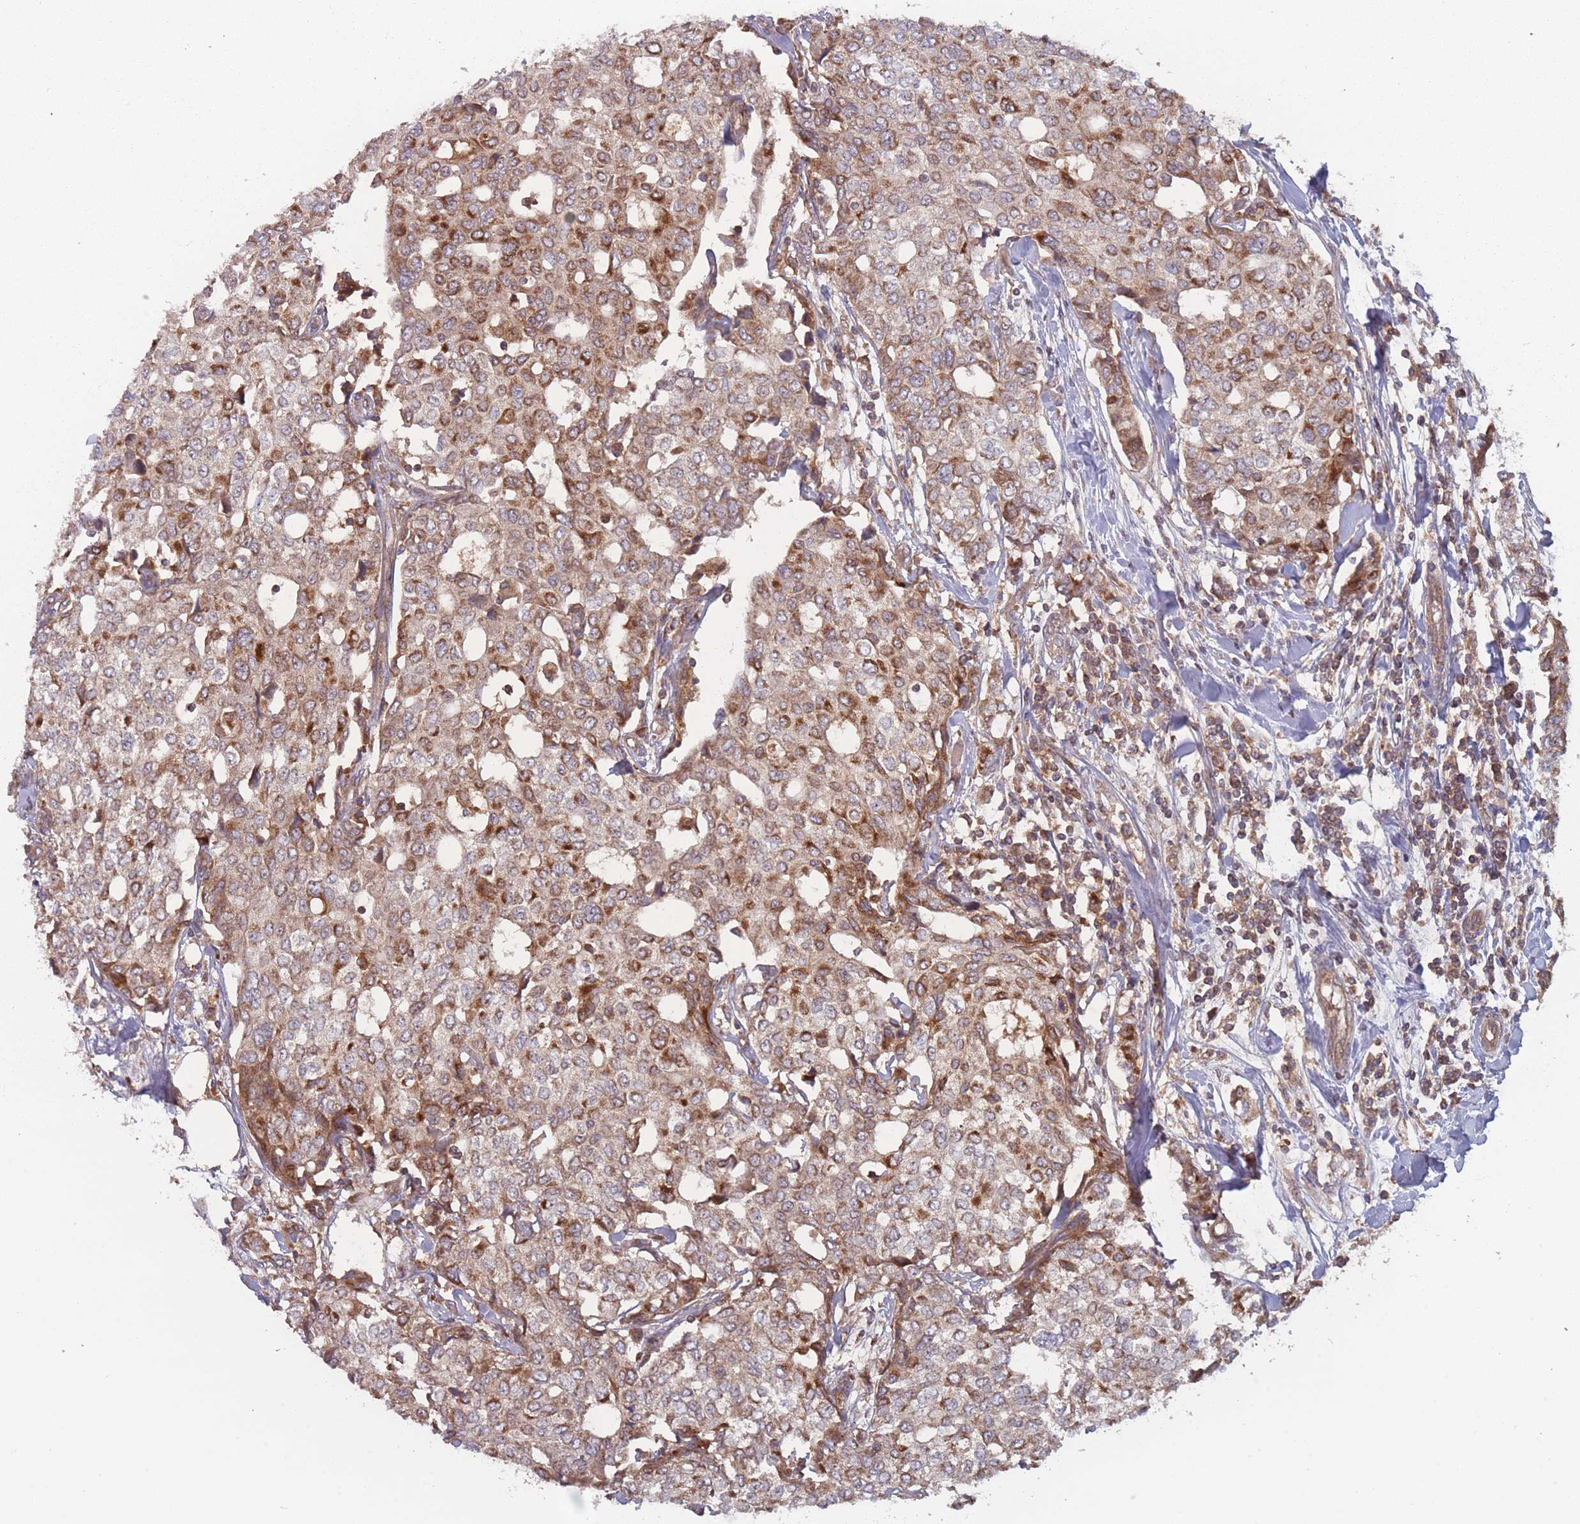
{"staining": {"intensity": "moderate", "quantity": ">75%", "location": "cytoplasmic/membranous"}, "tissue": "breast cancer", "cell_type": "Tumor cells", "image_type": "cancer", "snomed": [{"axis": "morphology", "description": "Lobular carcinoma"}, {"axis": "topography", "description": "Breast"}], "caption": "Immunohistochemistry micrograph of neoplastic tissue: human lobular carcinoma (breast) stained using immunohistochemistry reveals medium levels of moderate protein expression localized specifically in the cytoplasmic/membranous of tumor cells, appearing as a cytoplasmic/membranous brown color.", "gene": "ATP5MG", "patient": {"sex": "female", "age": 51}}